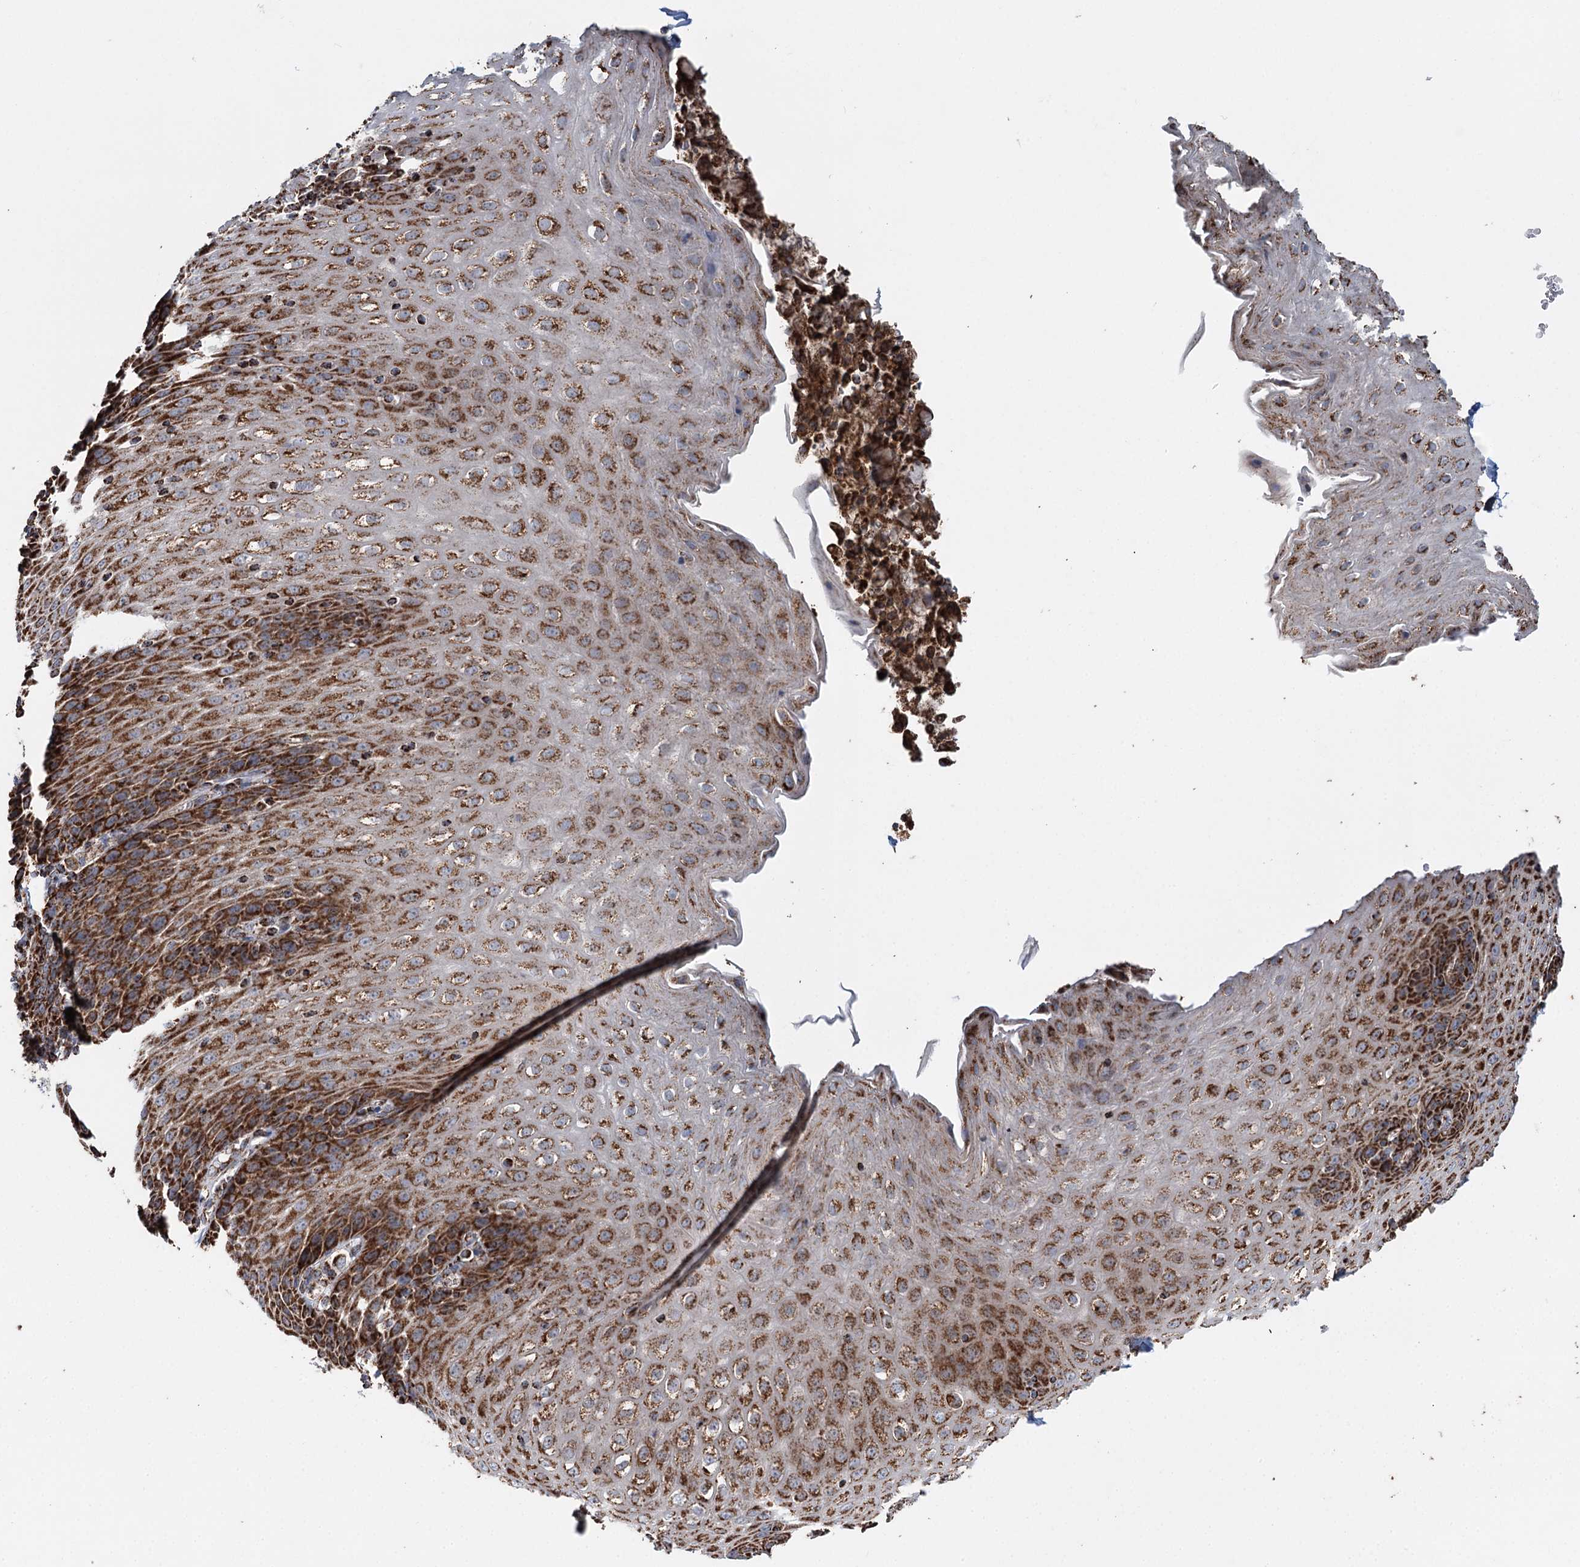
{"staining": {"intensity": "strong", "quantity": ">75%", "location": "cytoplasmic/membranous"}, "tissue": "esophagus", "cell_type": "Squamous epithelial cells", "image_type": "normal", "snomed": [{"axis": "morphology", "description": "Normal tissue, NOS"}, {"axis": "topography", "description": "Esophagus"}], "caption": "A micrograph showing strong cytoplasmic/membranous positivity in approximately >75% of squamous epithelial cells in benign esophagus, as visualized by brown immunohistochemical staining.", "gene": "APH1A", "patient": {"sex": "female", "age": 61}}